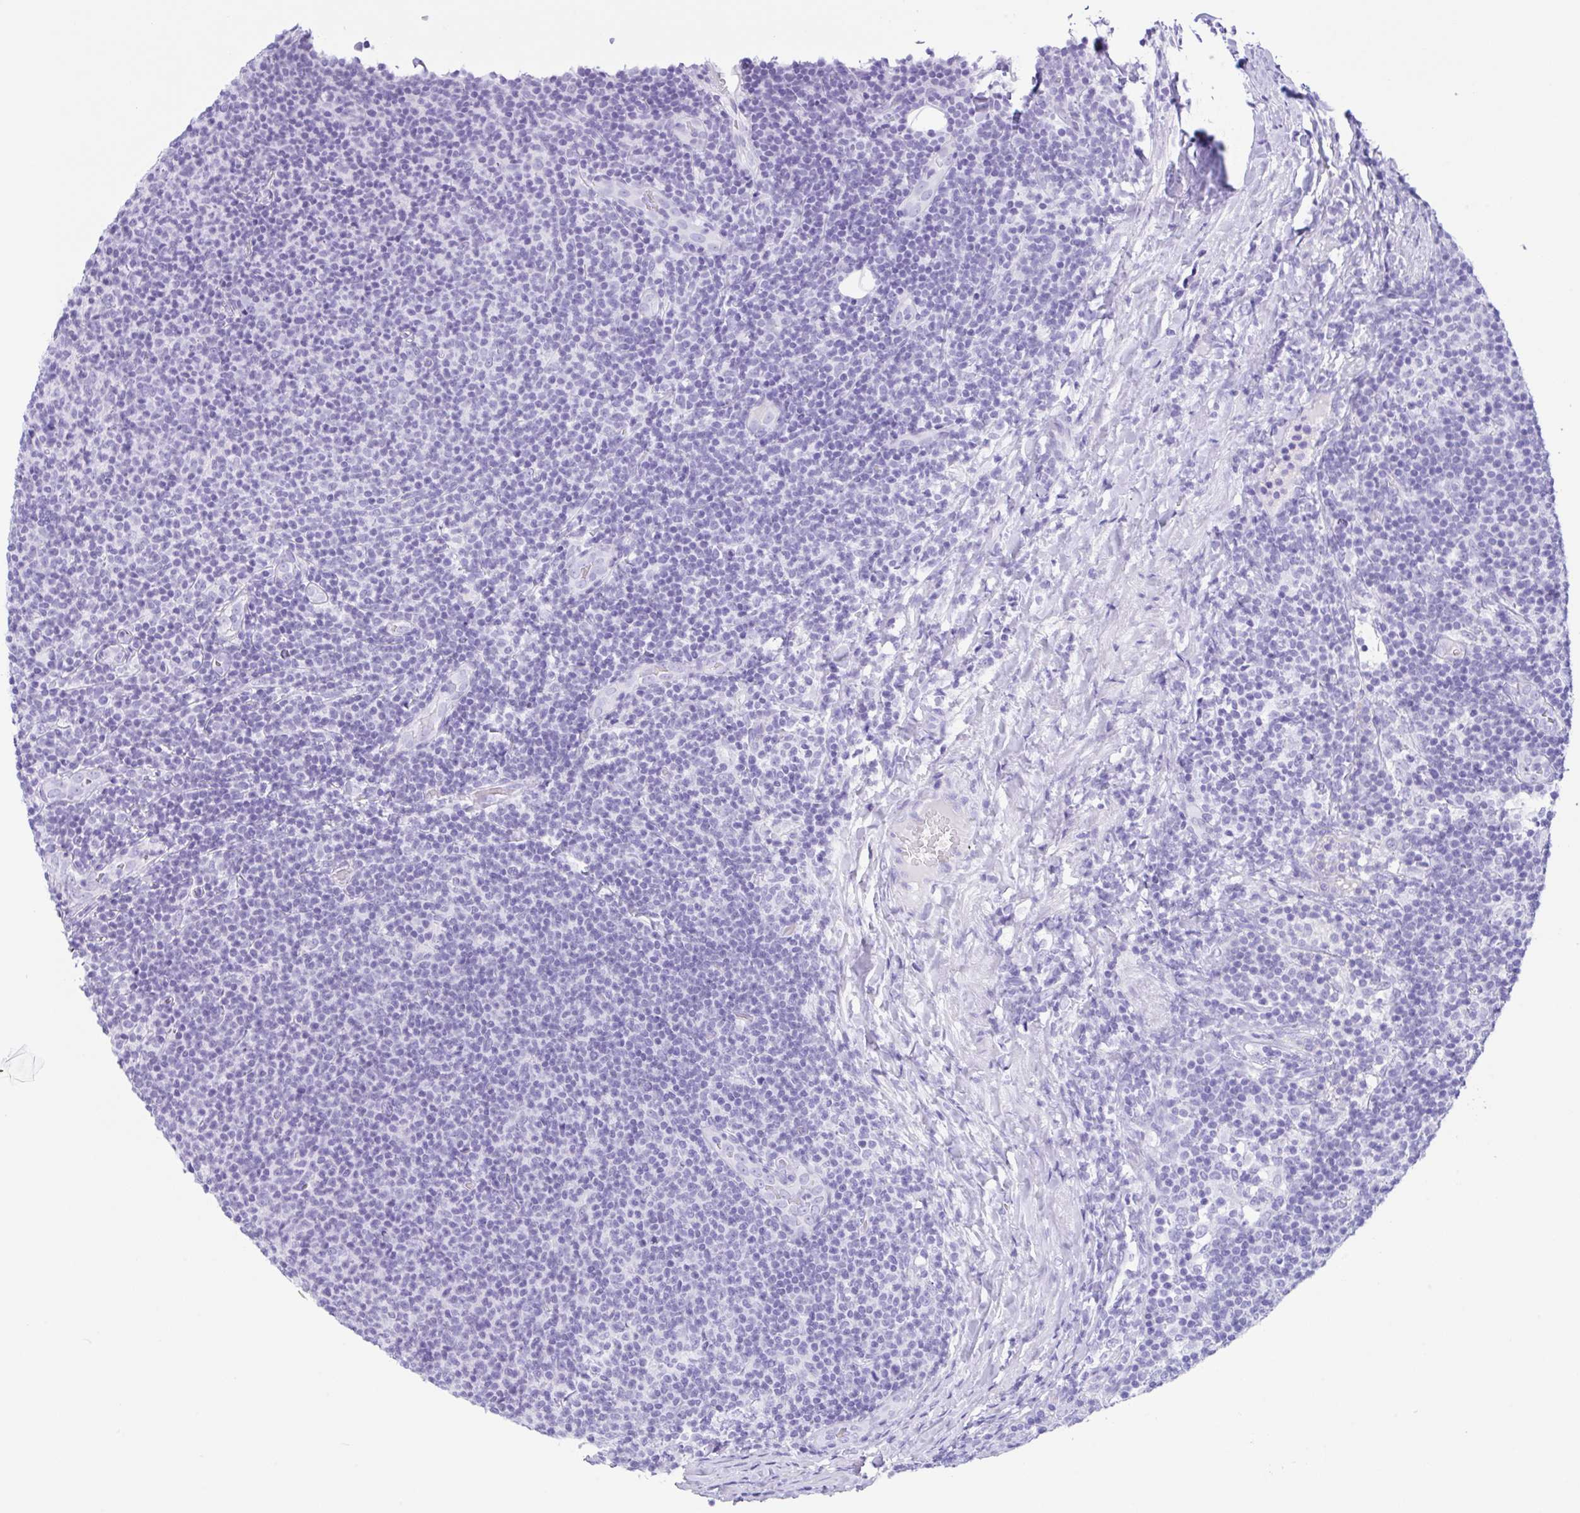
{"staining": {"intensity": "negative", "quantity": "none", "location": "none"}, "tissue": "lymphoma", "cell_type": "Tumor cells", "image_type": "cancer", "snomed": [{"axis": "morphology", "description": "Malignant lymphoma, non-Hodgkin's type, Low grade"}, {"axis": "topography", "description": "Lymph node"}], "caption": "Human lymphoma stained for a protein using IHC shows no staining in tumor cells.", "gene": "CPA1", "patient": {"sex": "male", "age": 66}}